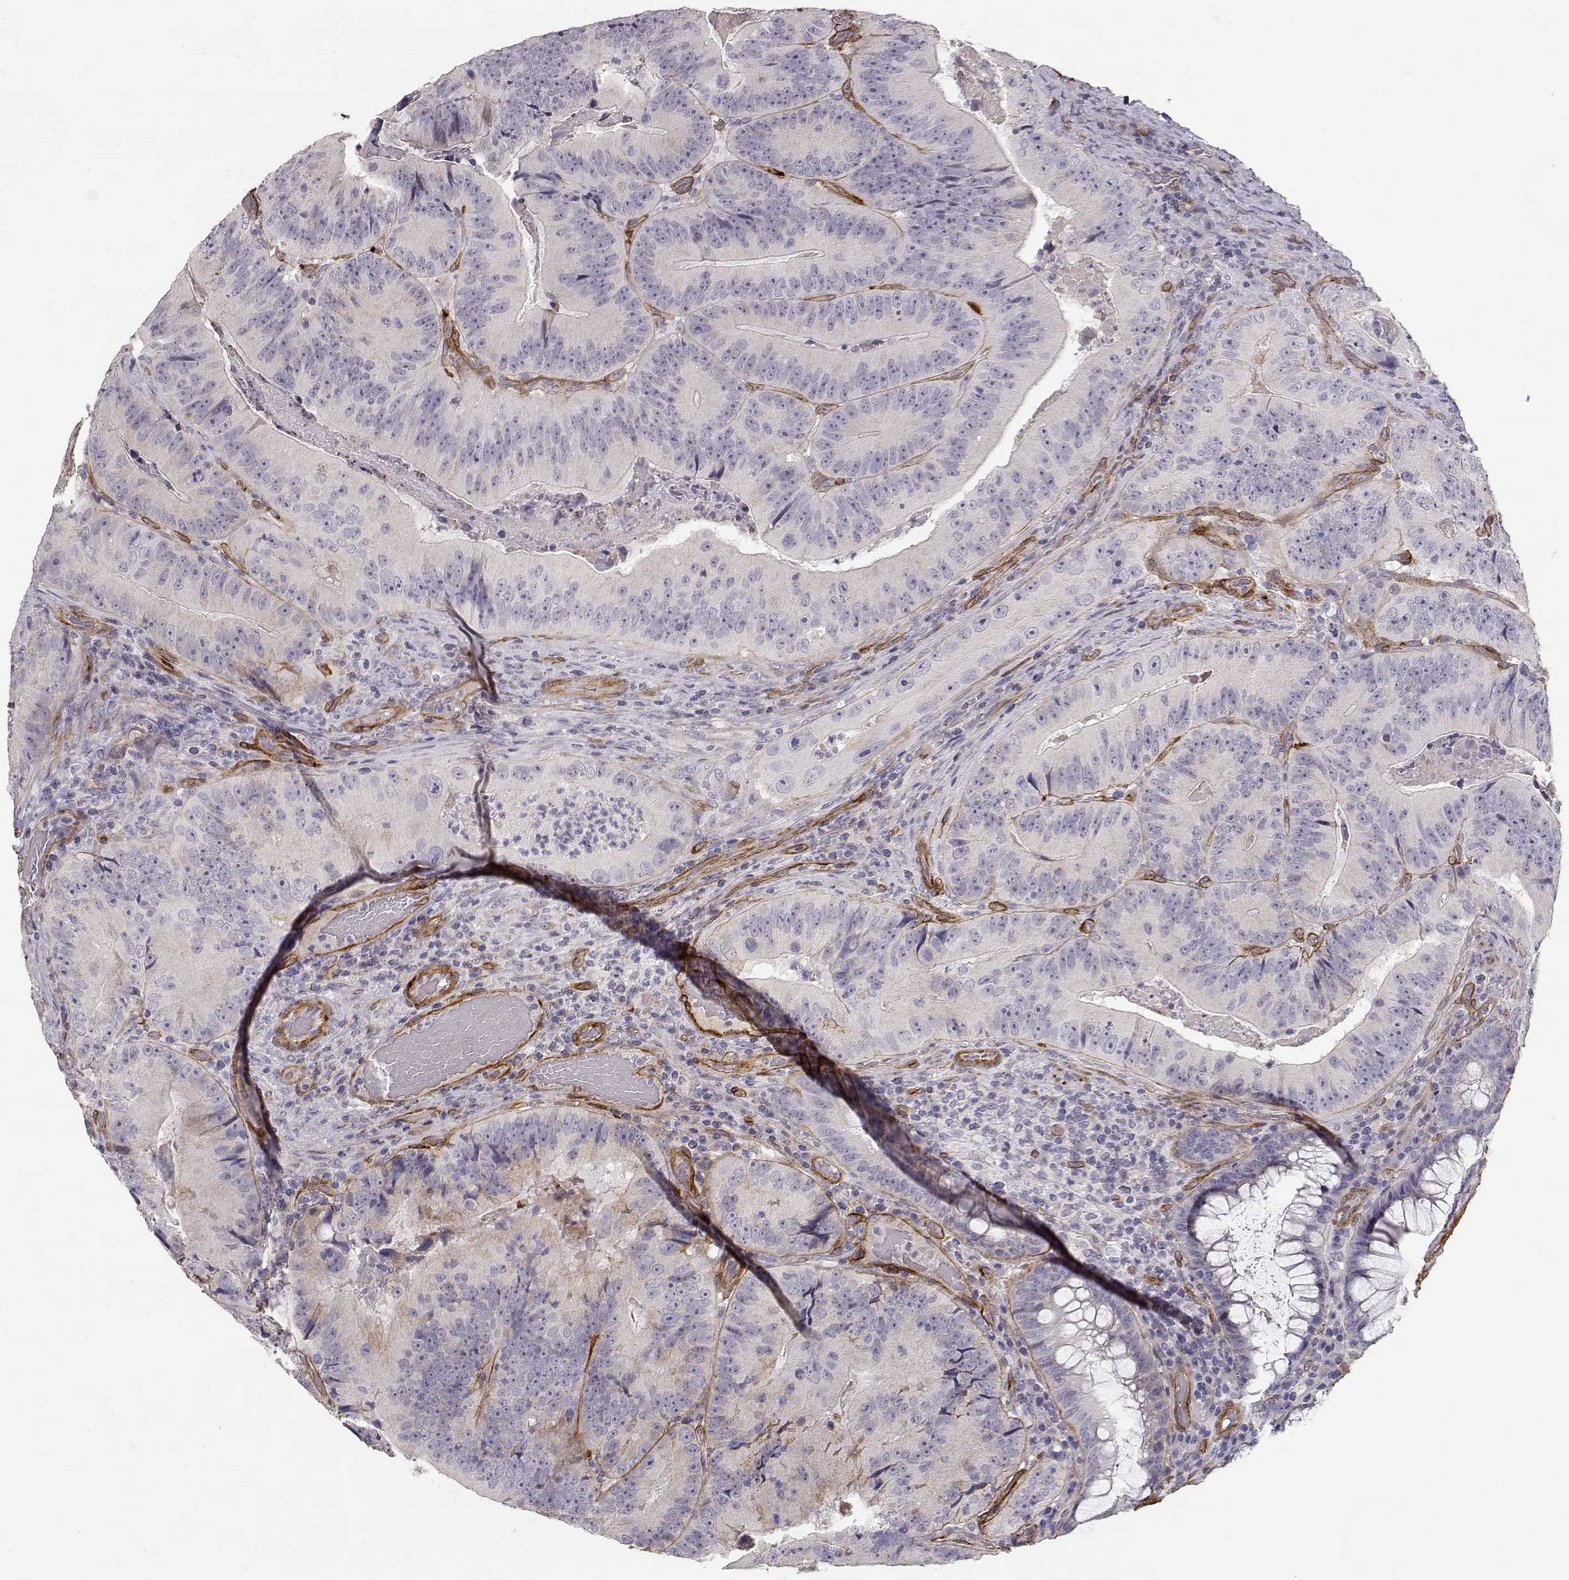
{"staining": {"intensity": "negative", "quantity": "none", "location": "none"}, "tissue": "colorectal cancer", "cell_type": "Tumor cells", "image_type": "cancer", "snomed": [{"axis": "morphology", "description": "Adenocarcinoma, NOS"}, {"axis": "topography", "description": "Colon"}], "caption": "The photomicrograph shows no staining of tumor cells in colorectal cancer. (DAB IHC, high magnification).", "gene": "LAMC1", "patient": {"sex": "female", "age": 86}}